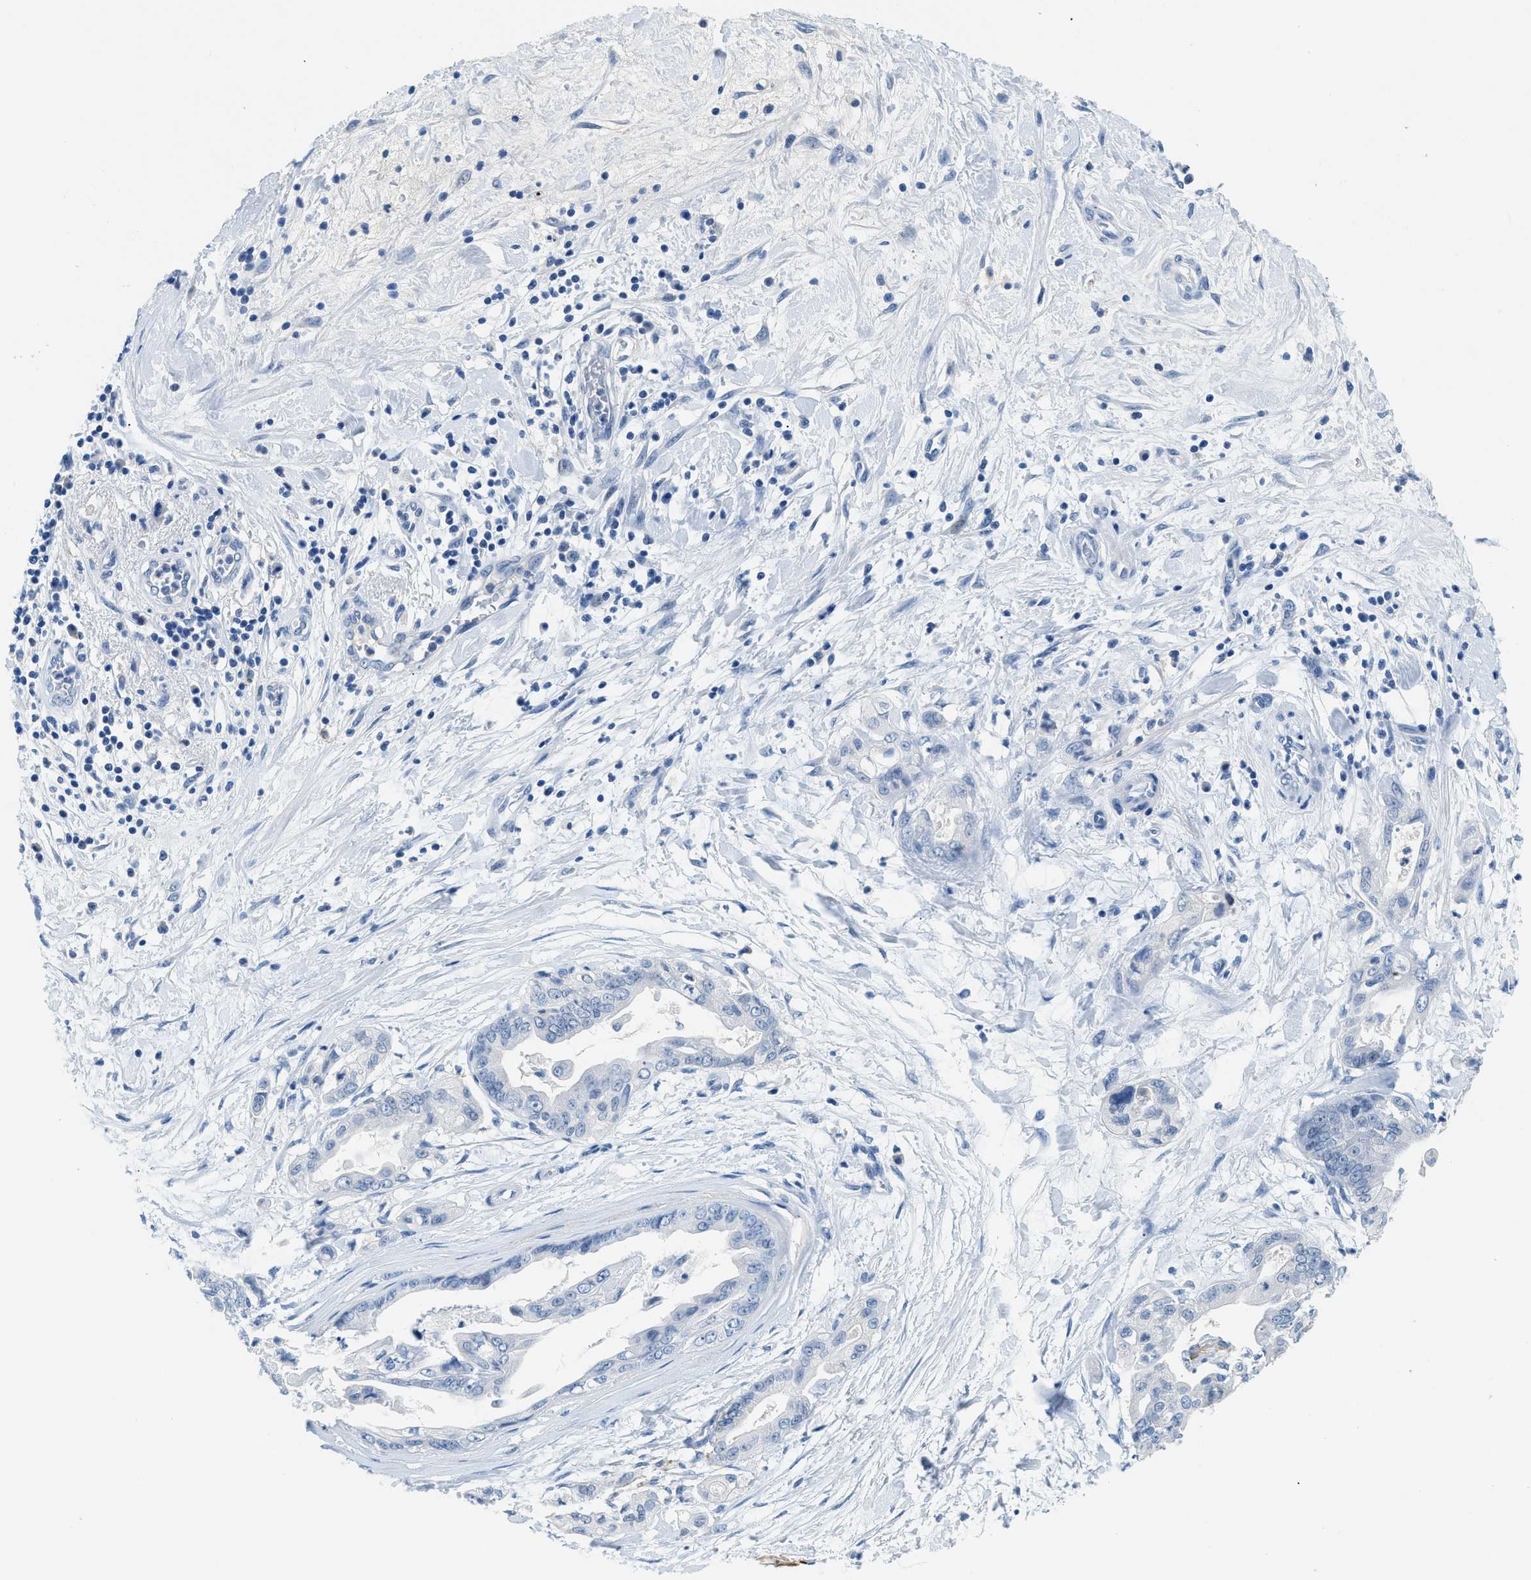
{"staining": {"intensity": "negative", "quantity": "none", "location": "none"}, "tissue": "pancreatic cancer", "cell_type": "Tumor cells", "image_type": "cancer", "snomed": [{"axis": "morphology", "description": "Adenocarcinoma, NOS"}, {"axis": "topography", "description": "Pancreas"}], "caption": "Tumor cells show no significant staining in pancreatic cancer (adenocarcinoma). (Brightfield microscopy of DAB (3,3'-diaminobenzidine) IHC at high magnification).", "gene": "MBL2", "patient": {"sex": "female", "age": 75}}